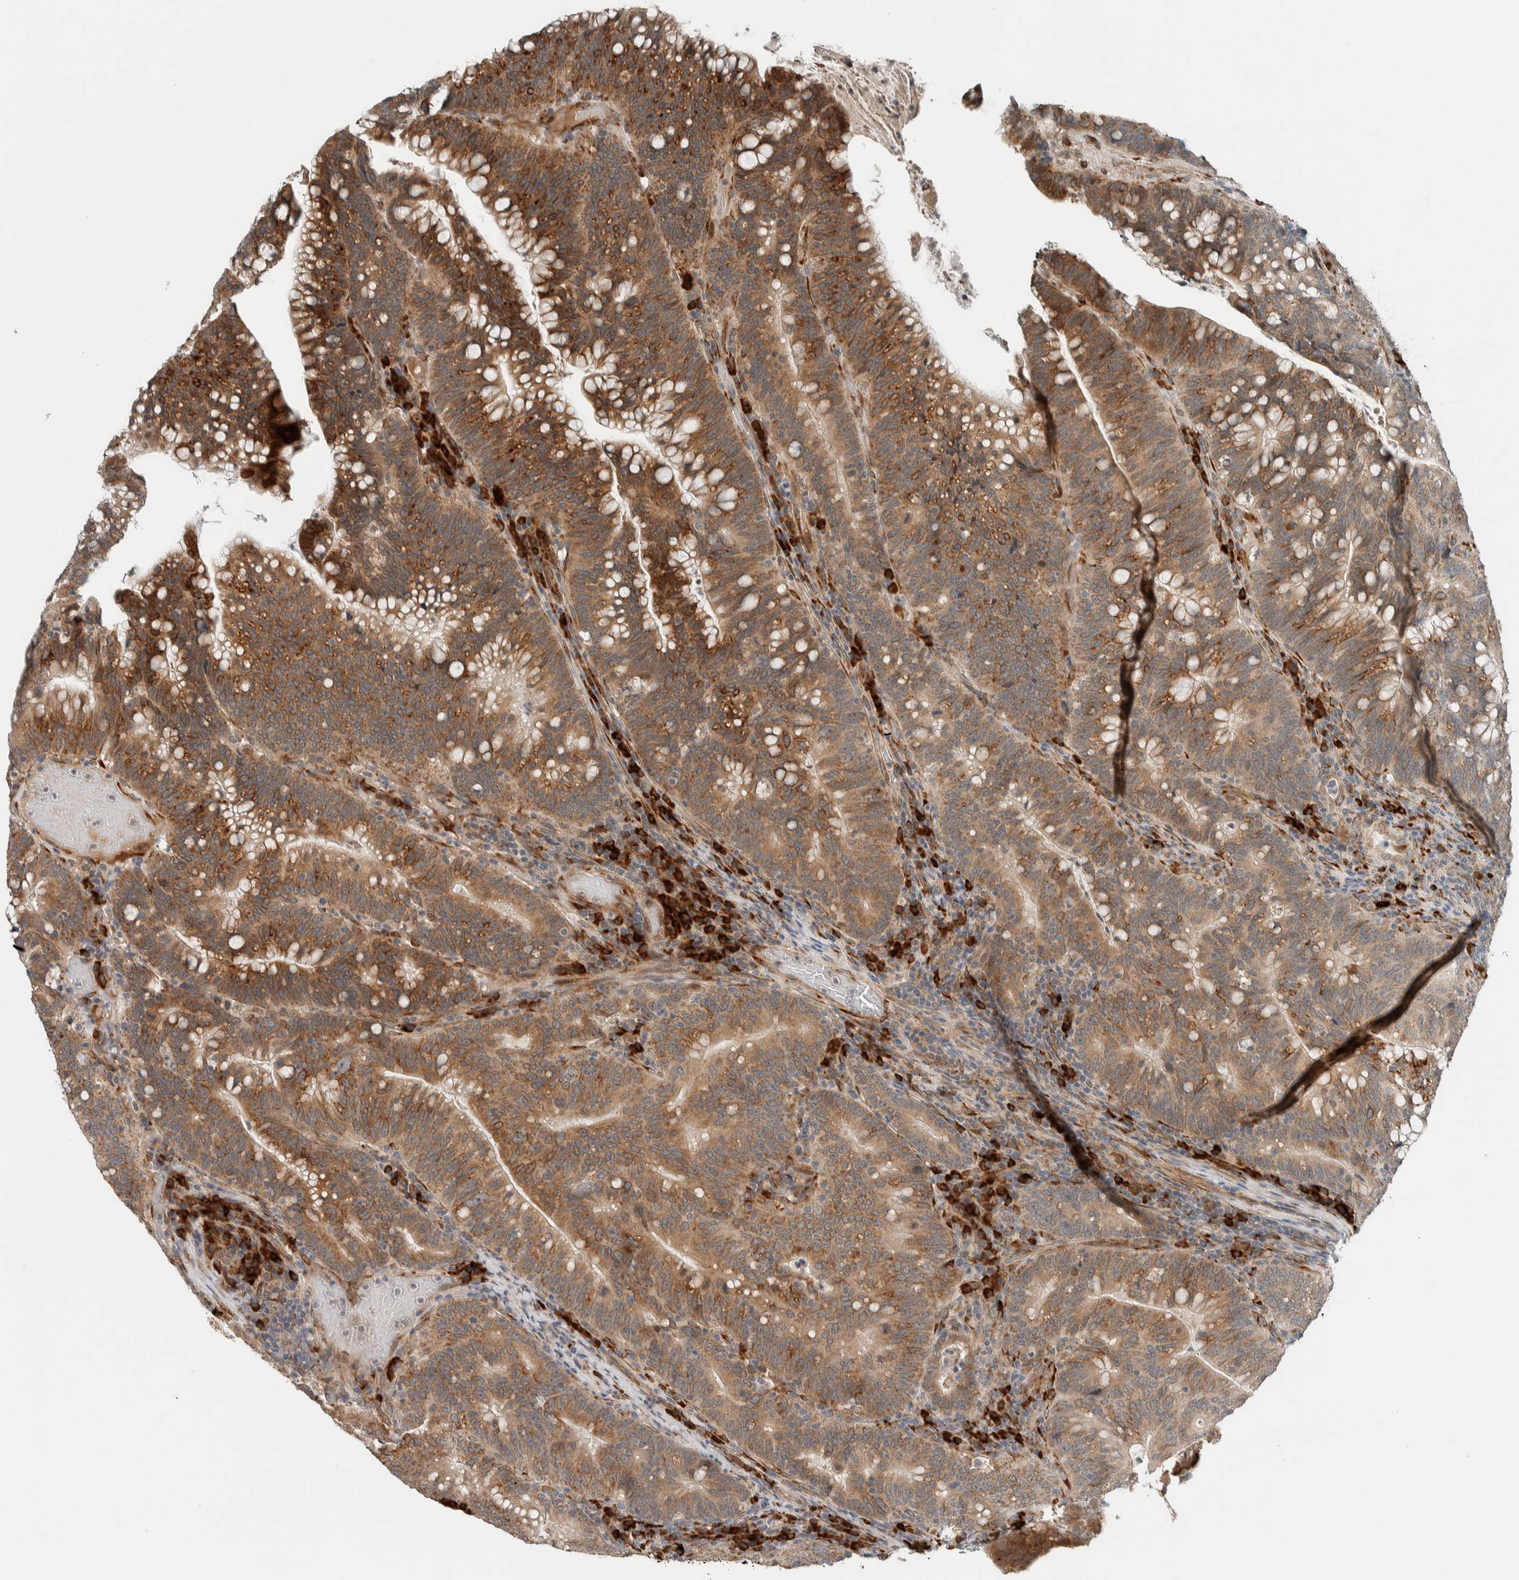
{"staining": {"intensity": "moderate", "quantity": ">75%", "location": "cytoplasmic/membranous"}, "tissue": "colorectal cancer", "cell_type": "Tumor cells", "image_type": "cancer", "snomed": [{"axis": "morphology", "description": "Adenocarcinoma, NOS"}, {"axis": "topography", "description": "Colon"}], "caption": "This is an image of immunohistochemistry (IHC) staining of colorectal adenocarcinoma, which shows moderate positivity in the cytoplasmic/membranous of tumor cells.", "gene": "CTBP2", "patient": {"sex": "female", "age": 66}}